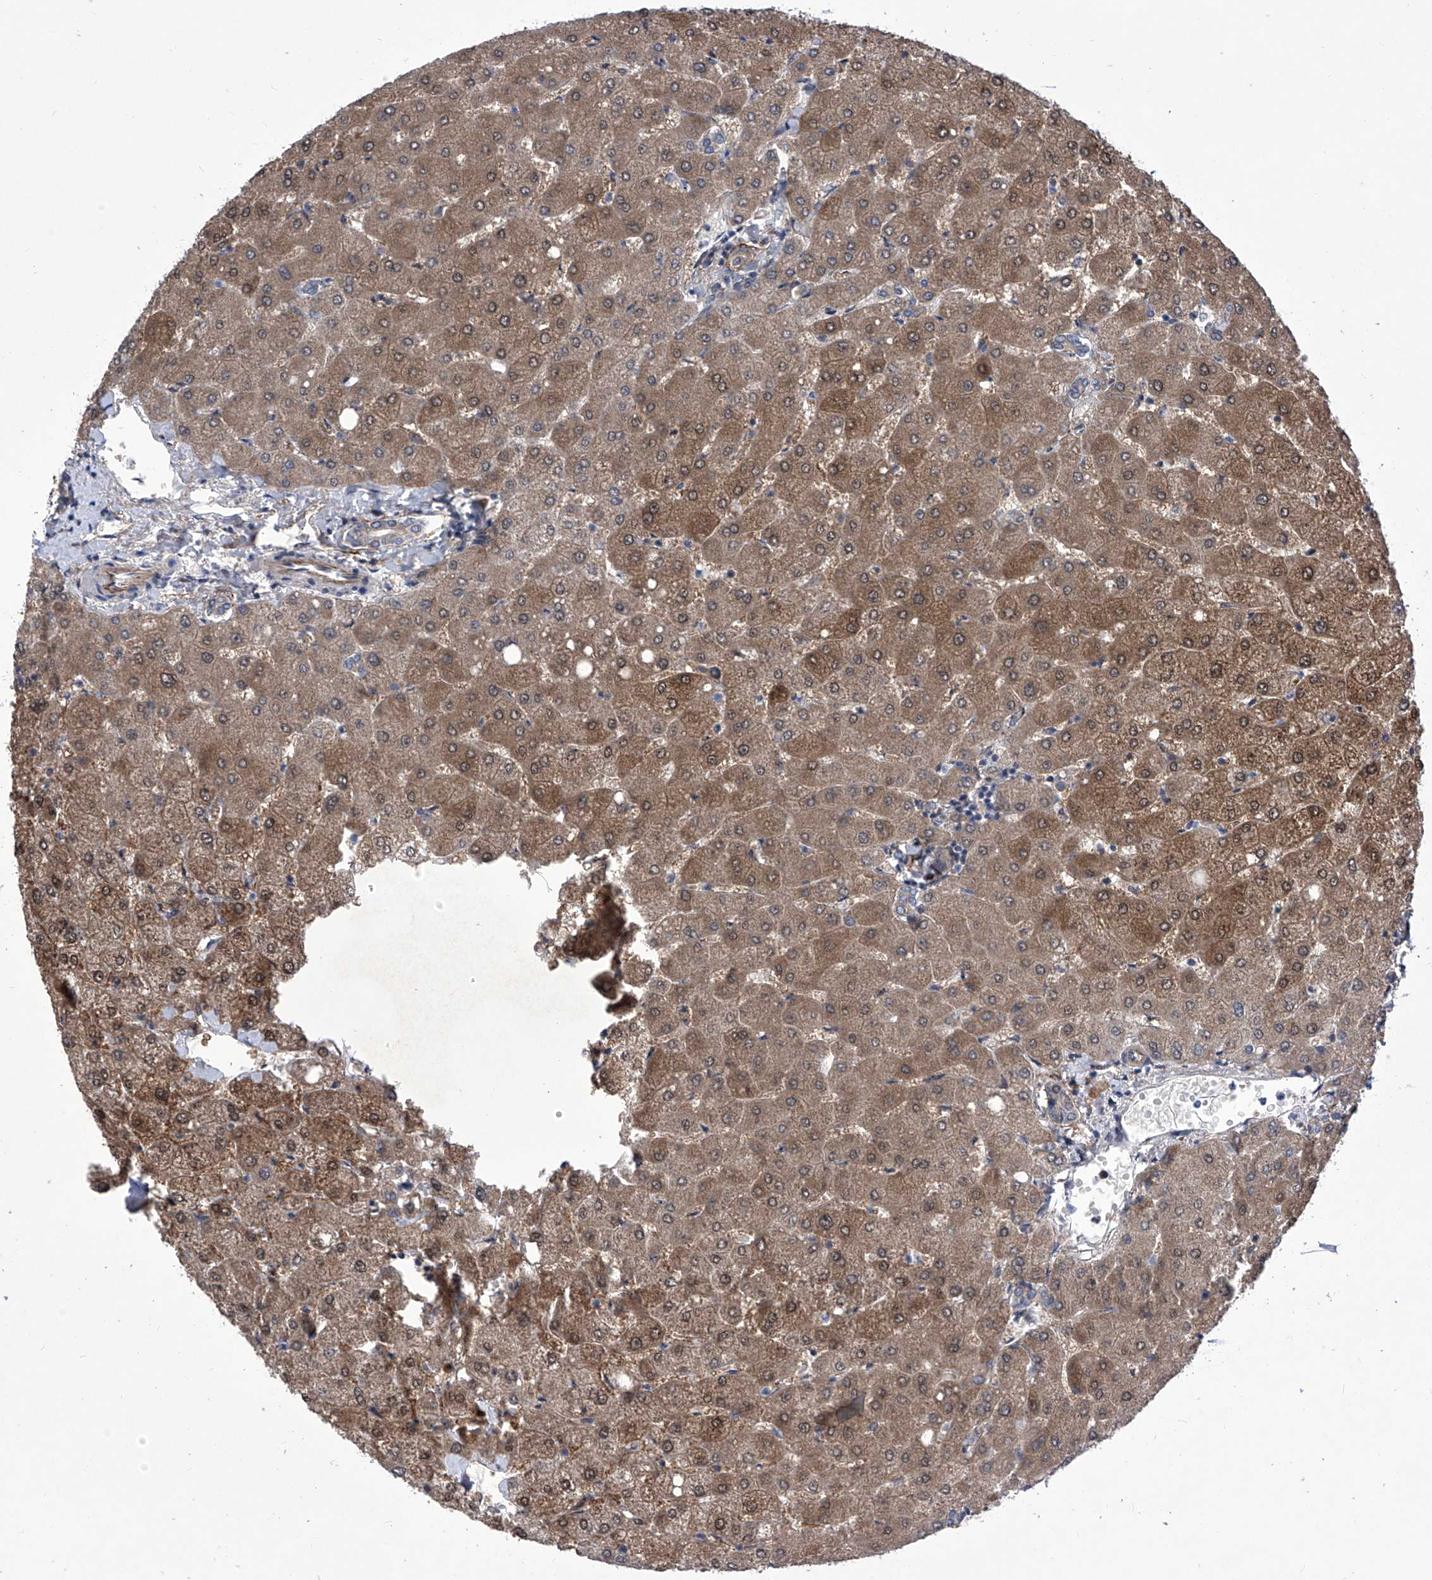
{"staining": {"intensity": "weak", "quantity": "25%-75%", "location": "cytoplasmic/membranous"}, "tissue": "liver", "cell_type": "Cholangiocytes", "image_type": "normal", "snomed": [{"axis": "morphology", "description": "Normal tissue, NOS"}, {"axis": "topography", "description": "Liver"}], "caption": "Immunohistochemical staining of normal liver shows weak cytoplasmic/membranous protein staining in approximately 25%-75% of cholangiocytes. Nuclei are stained in blue.", "gene": "KTI12", "patient": {"sex": "female", "age": 54}}